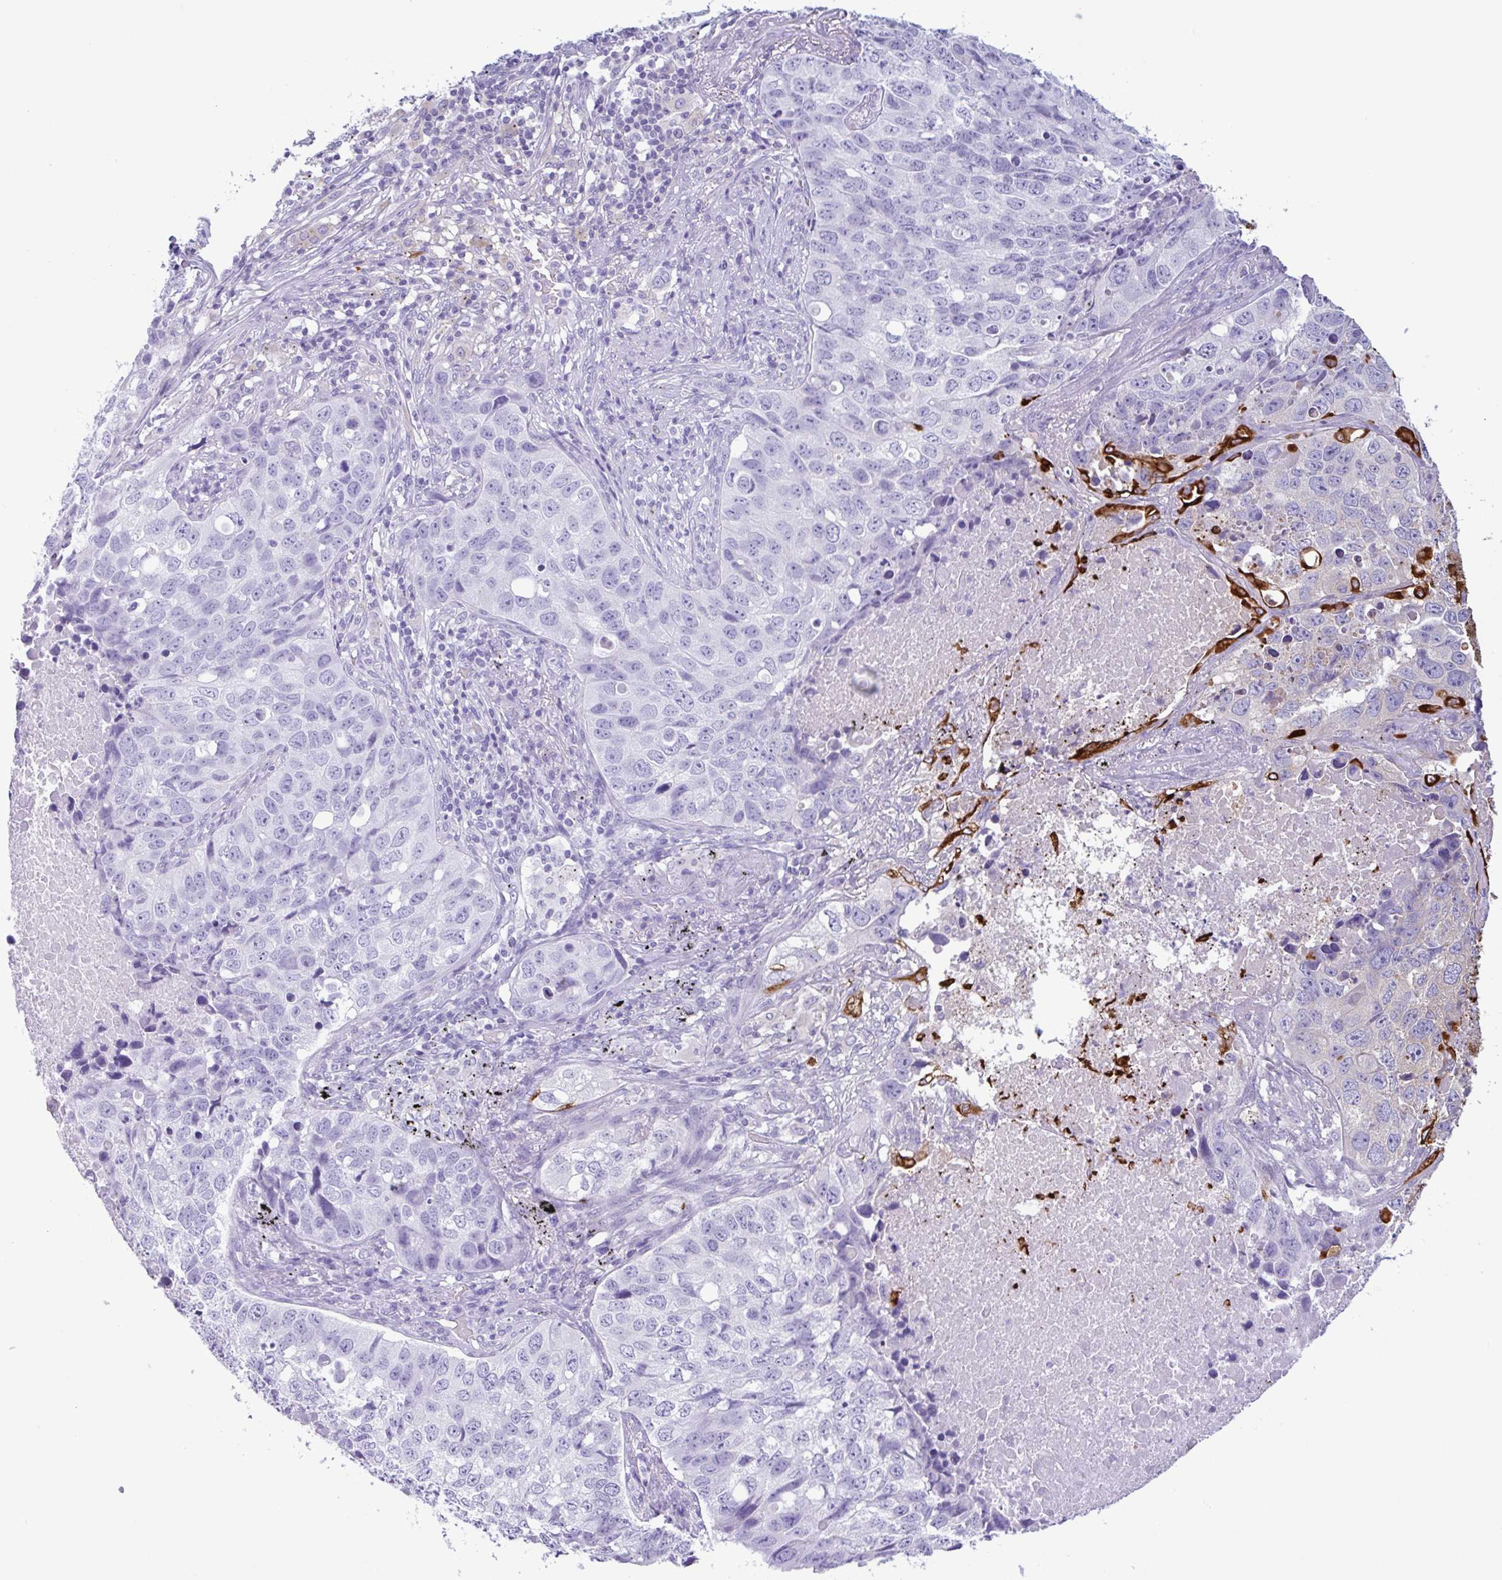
{"staining": {"intensity": "strong", "quantity": "<25%", "location": "cytoplasmic/membranous"}, "tissue": "lung cancer", "cell_type": "Tumor cells", "image_type": "cancer", "snomed": [{"axis": "morphology", "description": "Squamous cell carcinoma, NOS"}, {"axis": "topography", "description": "Lung"}], "caption": "Immunohistochemical staining of lung cancer (squamous cell carcinoma) displays strong cytoplasmic/membranous protein staining in about <25% of tumor cells.", "gene": "CTSE", "patient": {"sex": "male", "age": 60}}